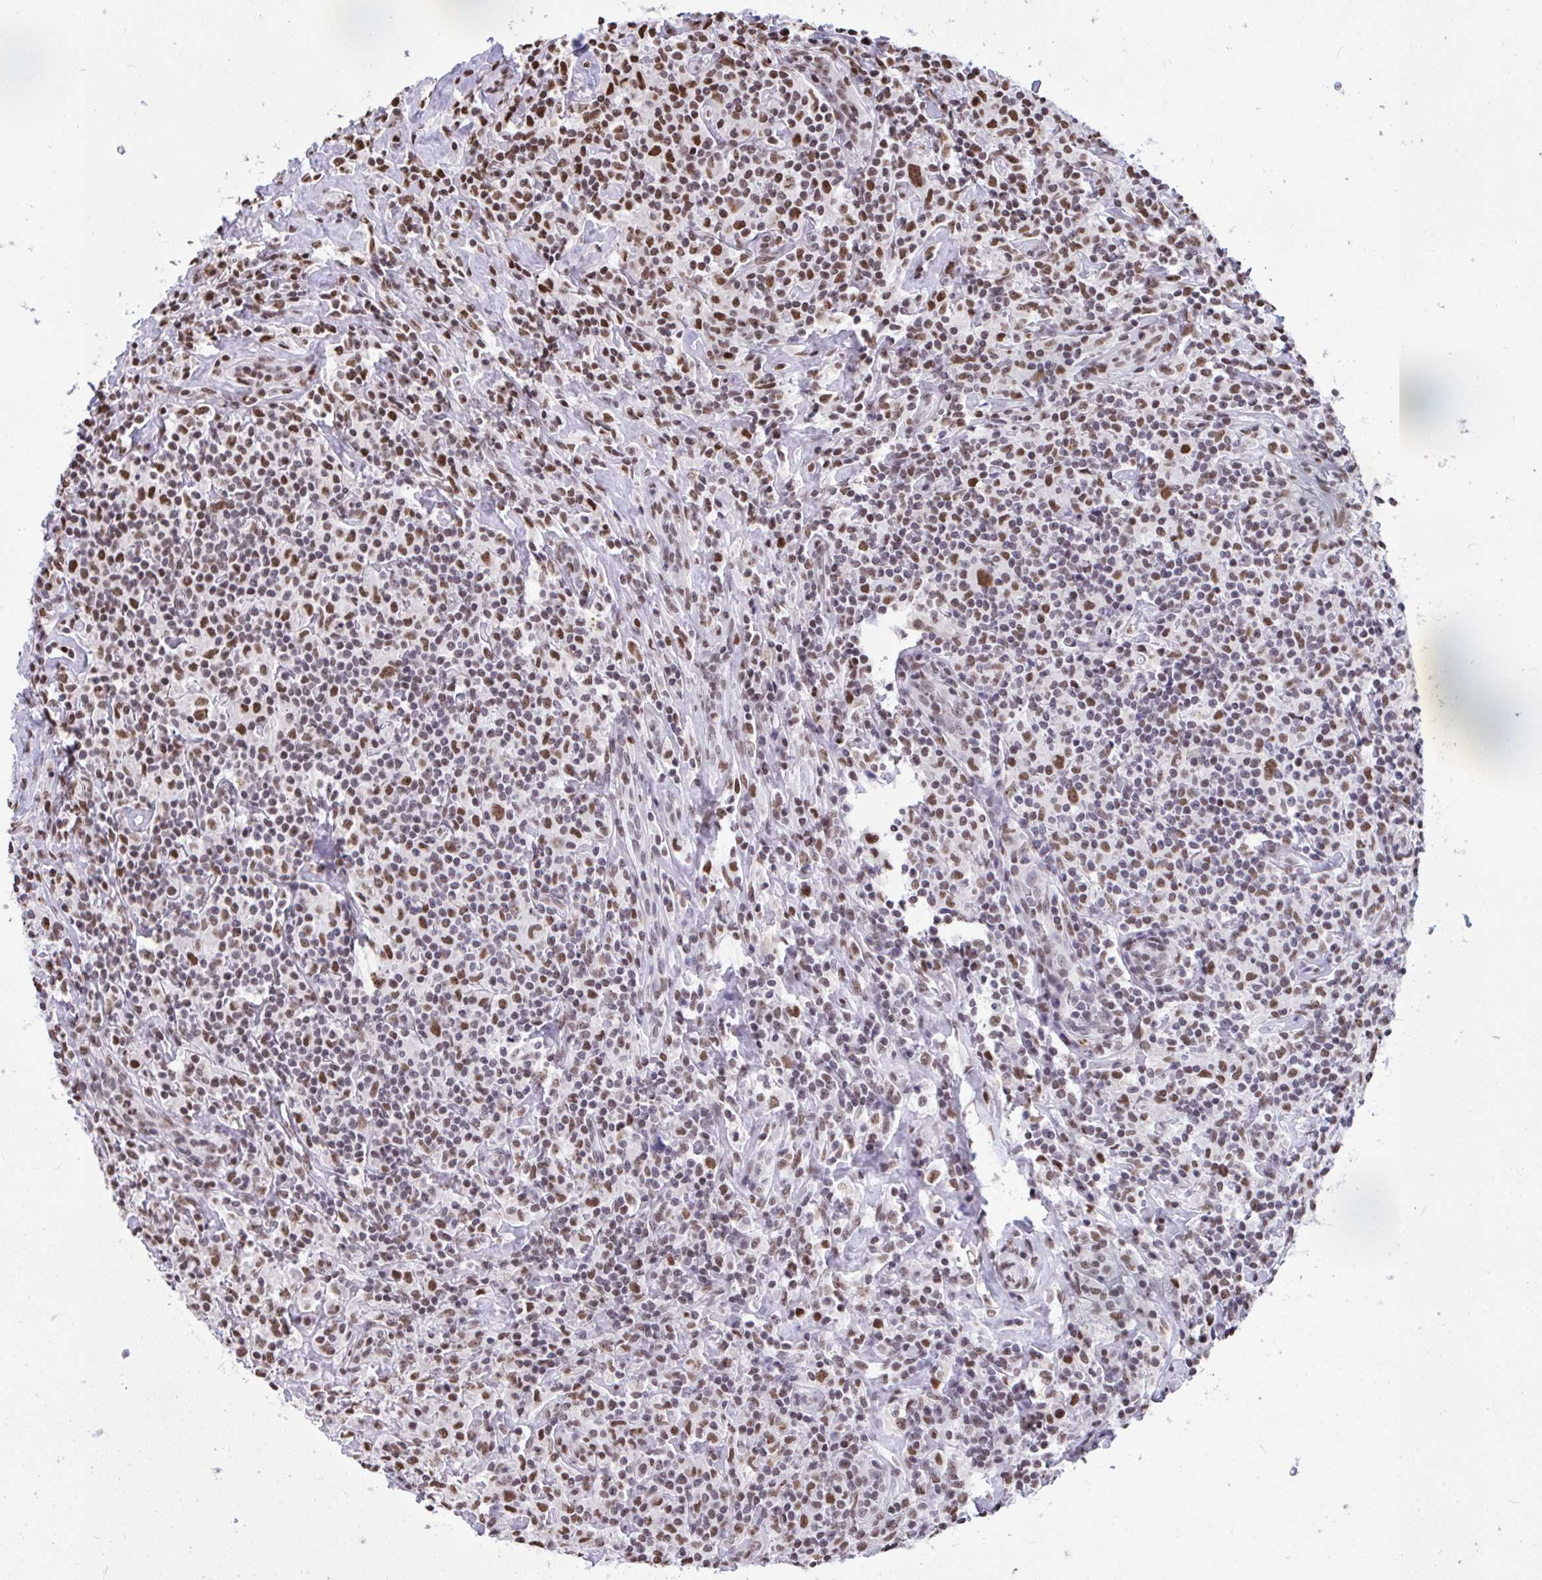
{"staining": {"intensity": "moderate", "quantity": ">75%", "location": "nuclear"}, "tissue": "lymphoma", "cell_type": "Tumor cells", "image_type": "cancer", "snomed": [{"axis": "morphology", "description": "Hodgkin's disease, NOS"}, {"axis": "morphology", "description": "Hodgkin's lymphoma, nodular sclerosis"}, {"axis": "topography", "description": "Lymph node"}], "caption": "Lymphoma tissue exhibits moderate nuclear staining in about >75% of tumor cells, visualized by immunohistochemistry.", "gene": "HNRNPDL", "patient": {"sex": "female", "age": 10}}